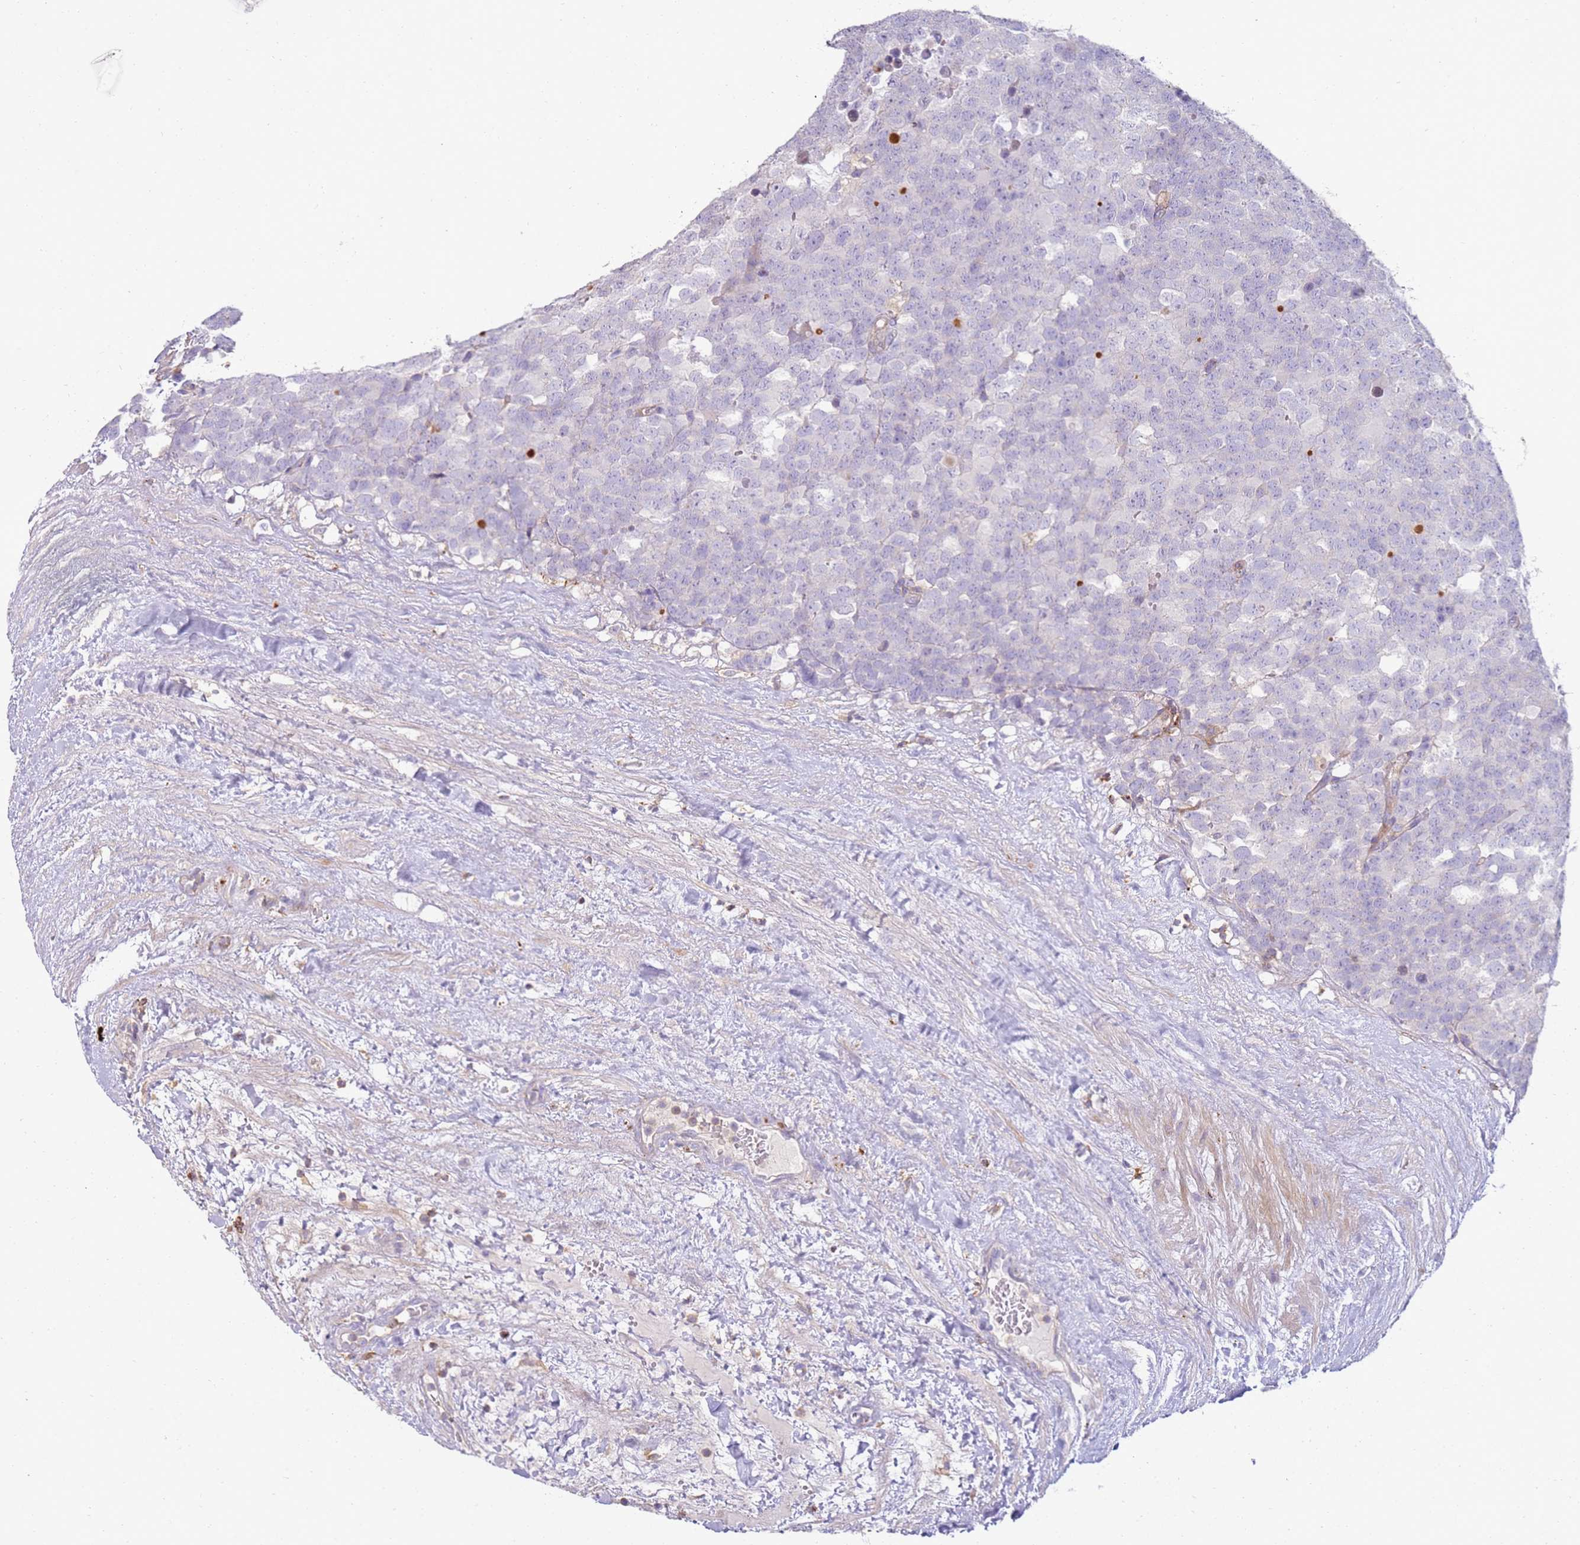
{"staining": {"intensity": "negative", "quantity": "none", "location": "none"}, "tissue": "testis cancer", "cell_type": "Tumor cells", "image_type": "cancer", "snomed": [{"axis": "morphology", "description": "Seminoma, NOS"}, {"axis": "topography", "description": "Testis"}], "caption": "Immunohistochemical staining of testis cancer (seminoma) shows no significant positivity in tumor cells. (Stains: DAB IHC with hematoxylin counter stain, Microscopy: brightfield microscopy at high magnification).", "gene": "FPR1", "patient": {"sex": "male", "age": 71}}